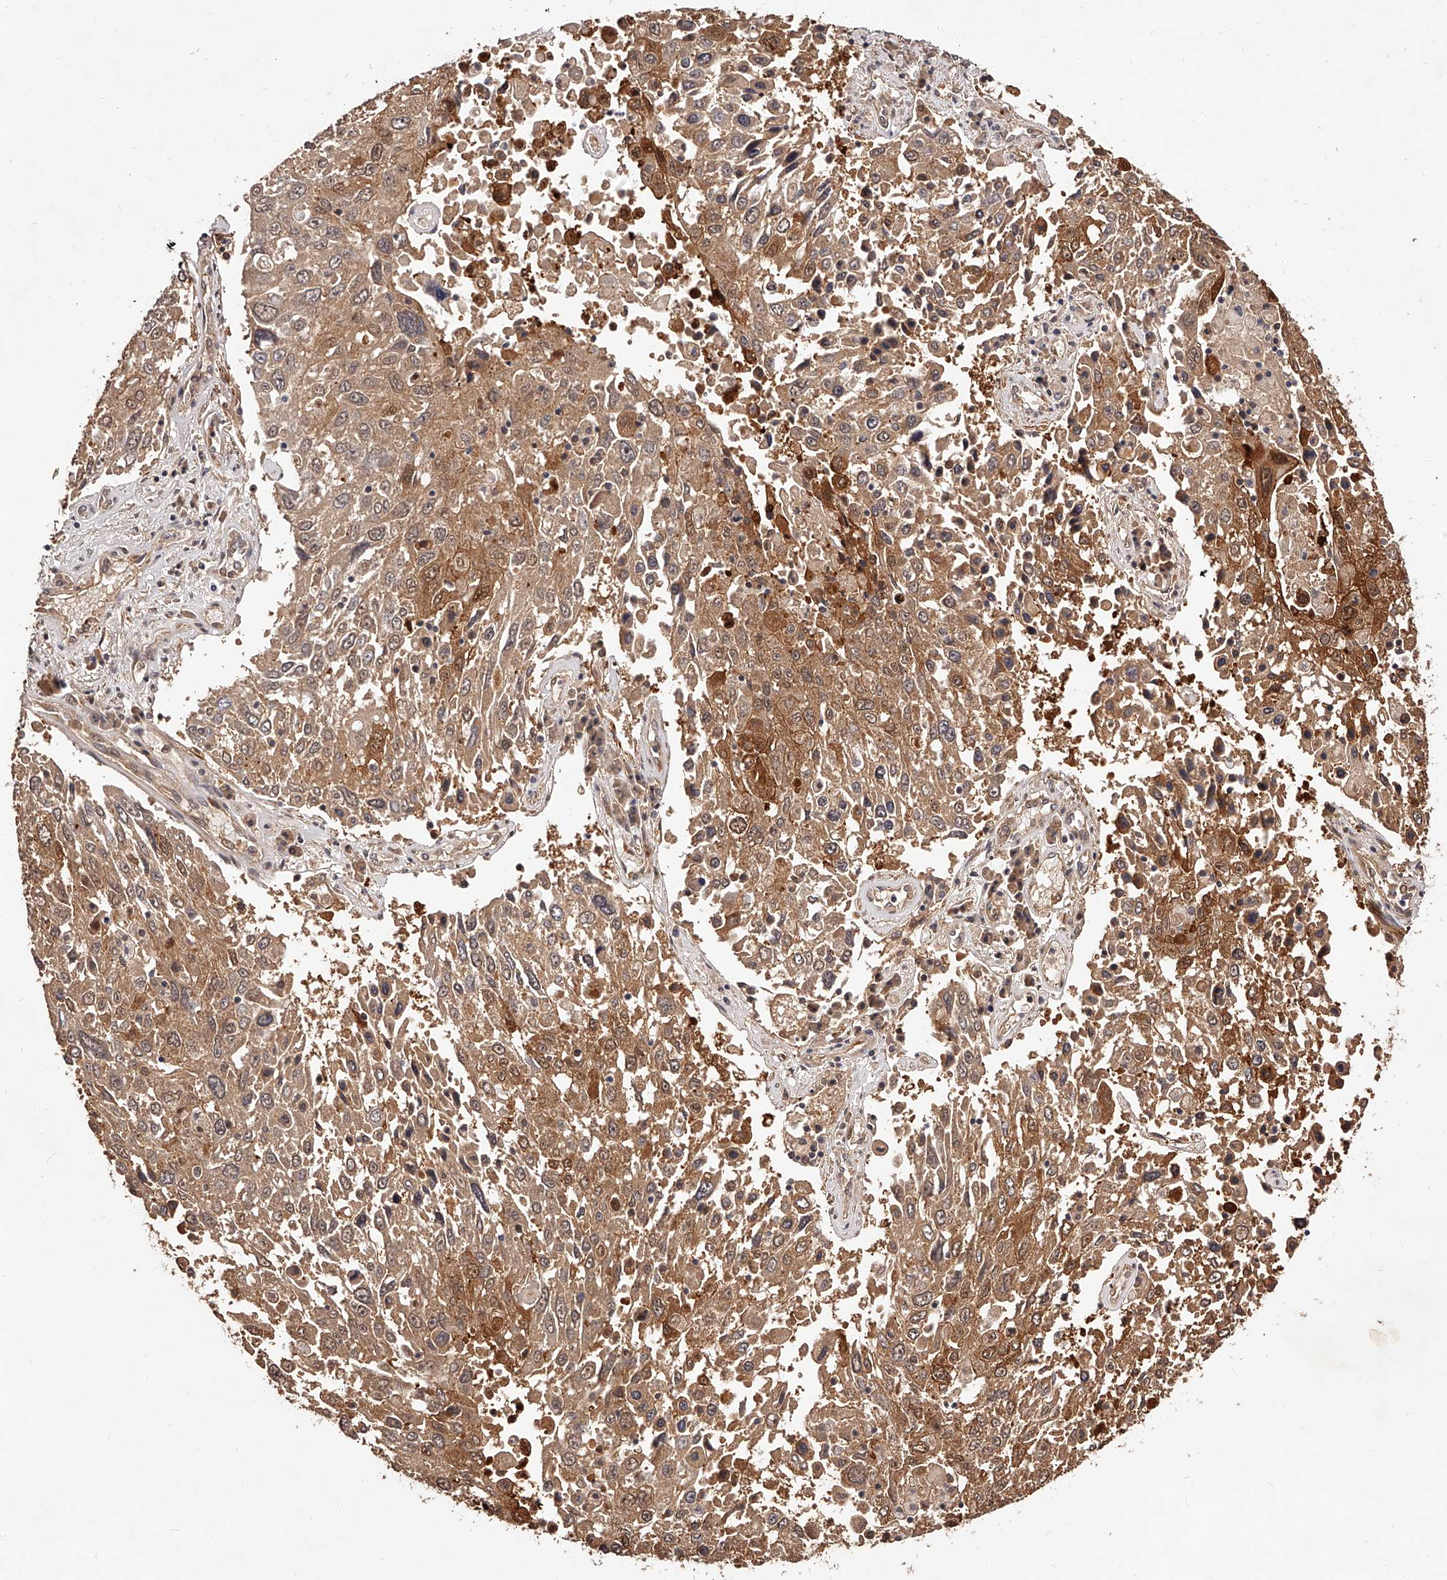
{"staining": {"intensity": "moderate", "quantity": ">75%", "location": "cytoplasmic/membranous"}, "tissue": "lung cancer", "cell_type": "Tumor cells", "image_type": "cancer", "snomed": [{"axis": "morphology", "description": "Squamous cell carcinoma, NOS"}, {"axis": "topography", "description": "Lung"}], "caption": "Immunohistochemical staining of human squamous cell carcinoma (lung) displays medium levels of moderate cytoplasmic/membranous protein staining in about >75% of tumor cells. (DAB (3,3'-diaminobenzidine) IHC, brown staining for protein, blue staining for nuclei).", "gene": "CUL7", "patient": {"sex": "male", "age": 65}}